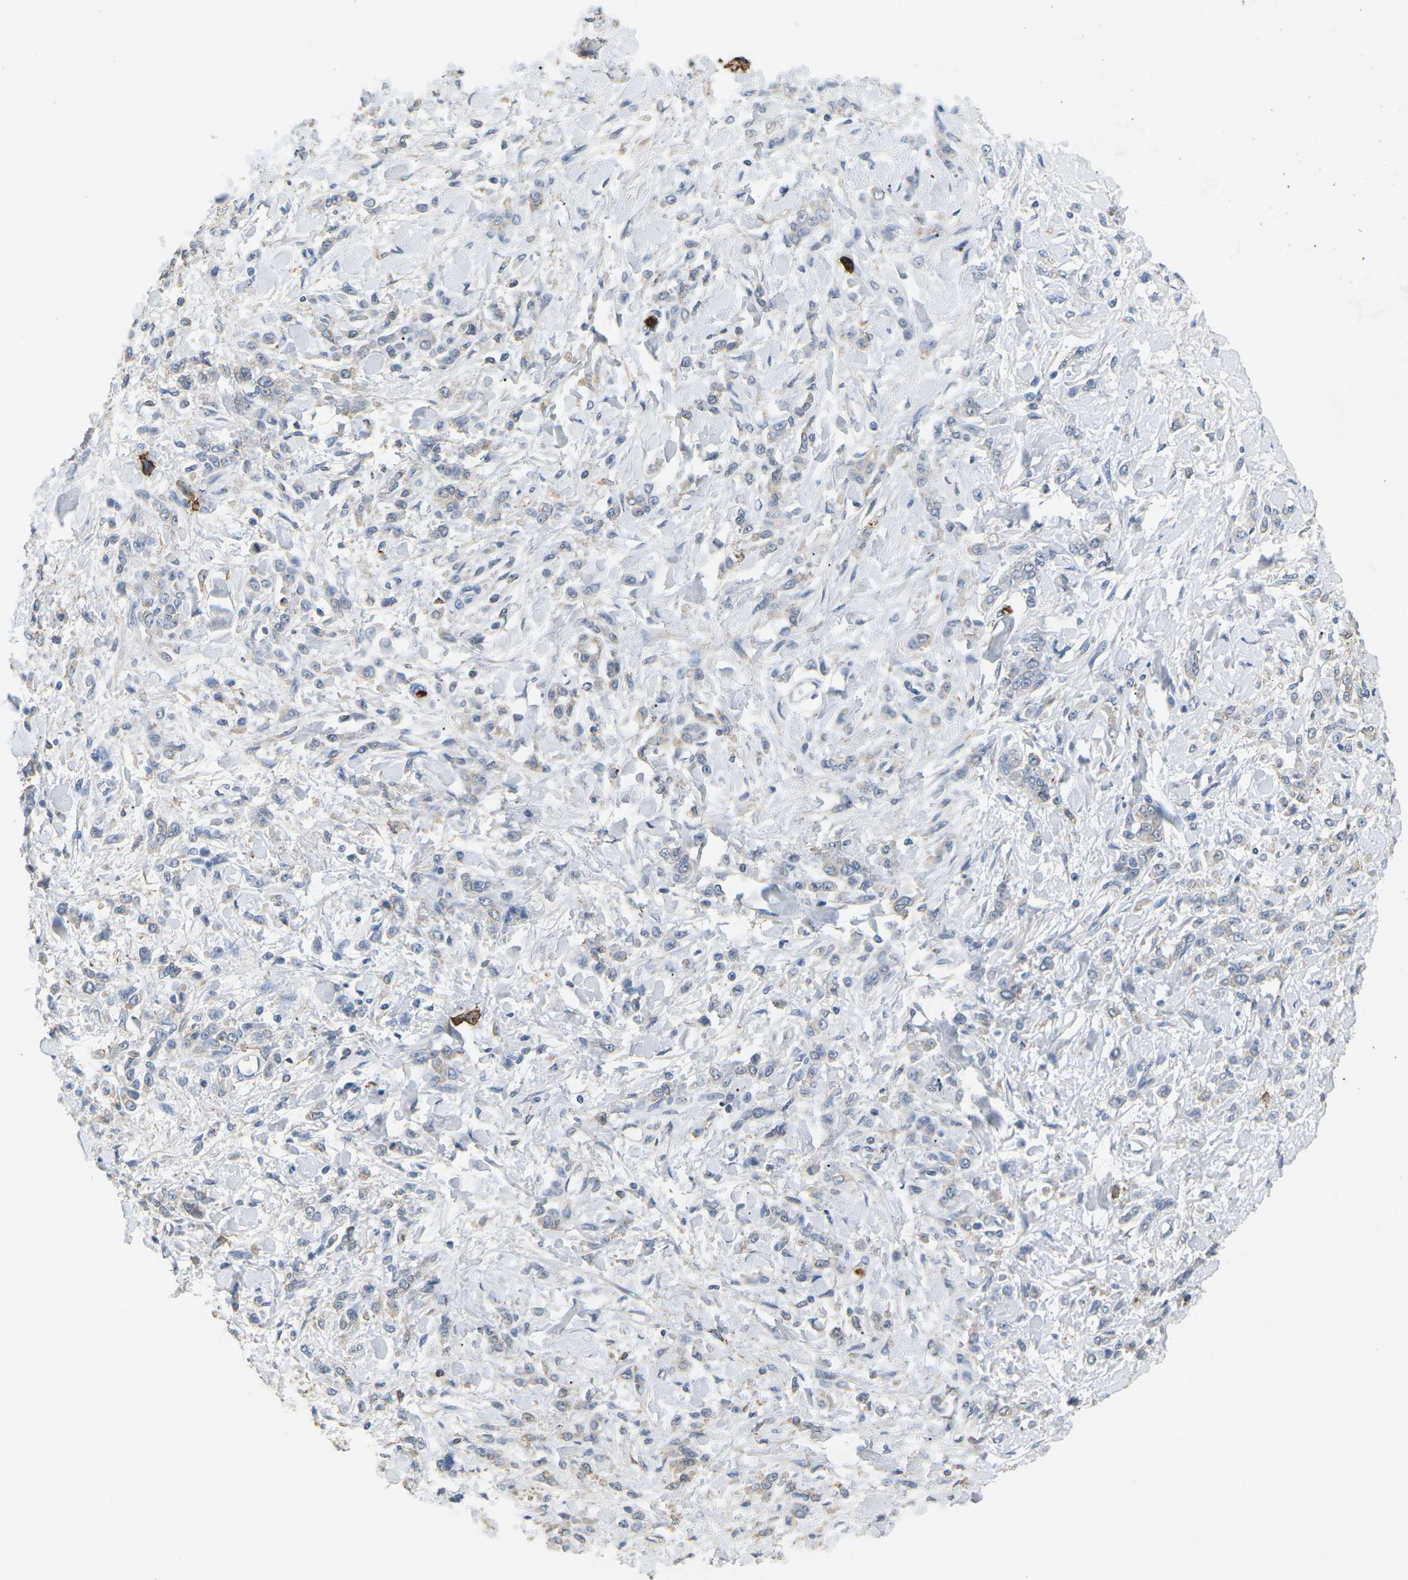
{"staining": {"intensity": "weak", "quantity": "<25%", "location": "cytoplasmic/membranous"}, "tissue": "stomach cancer", "cell_type": "Tumor cells", "image_type": "cancer", "snomed": [{"axis": "morphology", "description": "Normal tissue, NOS"}, {"axis": "morphology", "description": "Adenocarcinoma, NOS"}, {"axis": "topography", "description": "Stomach"}], "caption": "Tumor cells are negative for protein expression in human stomach cancer (adenocarcinoma).", "gene": "ADM", "patient": {"sex": "male", "age": 82}}